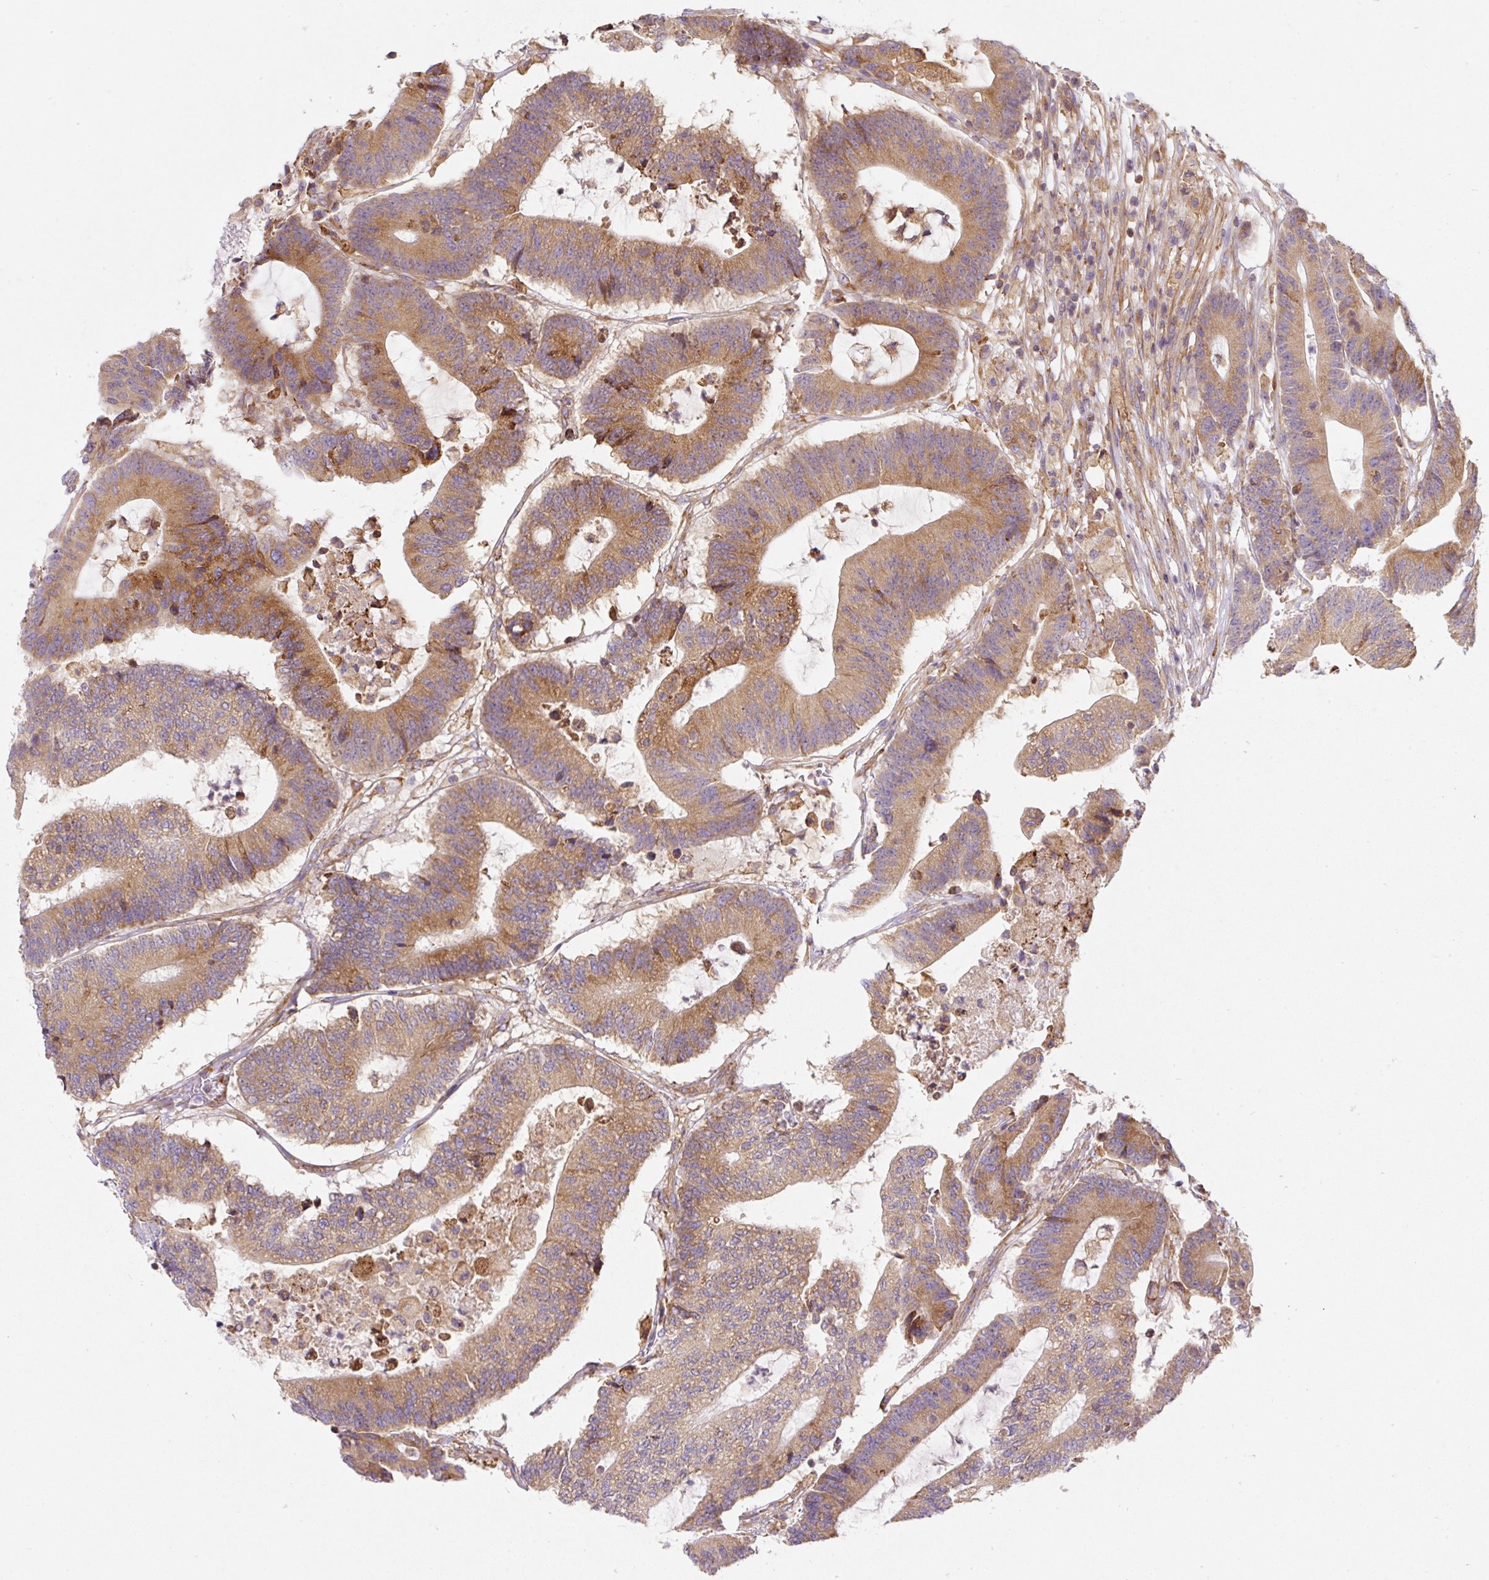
{"staining": {"intensity": "moderate", "quantity": ">75%", "location": "cytoplasmic/membranous"}, "tissue": "colorectal cancer", "cell_type": "Tumor cells", "image_type": "cancer", "snomed": [{"axis": "morphology", "description": "Adenocarcinoma, NOS"}, {"axis": "topography", "description": "Colon"}], "caption": "Protein expression analysis of colorectal adenocarcinoma demonstrates moderate cytoplasmic/membranous staining in approximately >75% of tumor cells.", "gene": "ERAP2", "patient": {"sex": "female", "age": 84}}